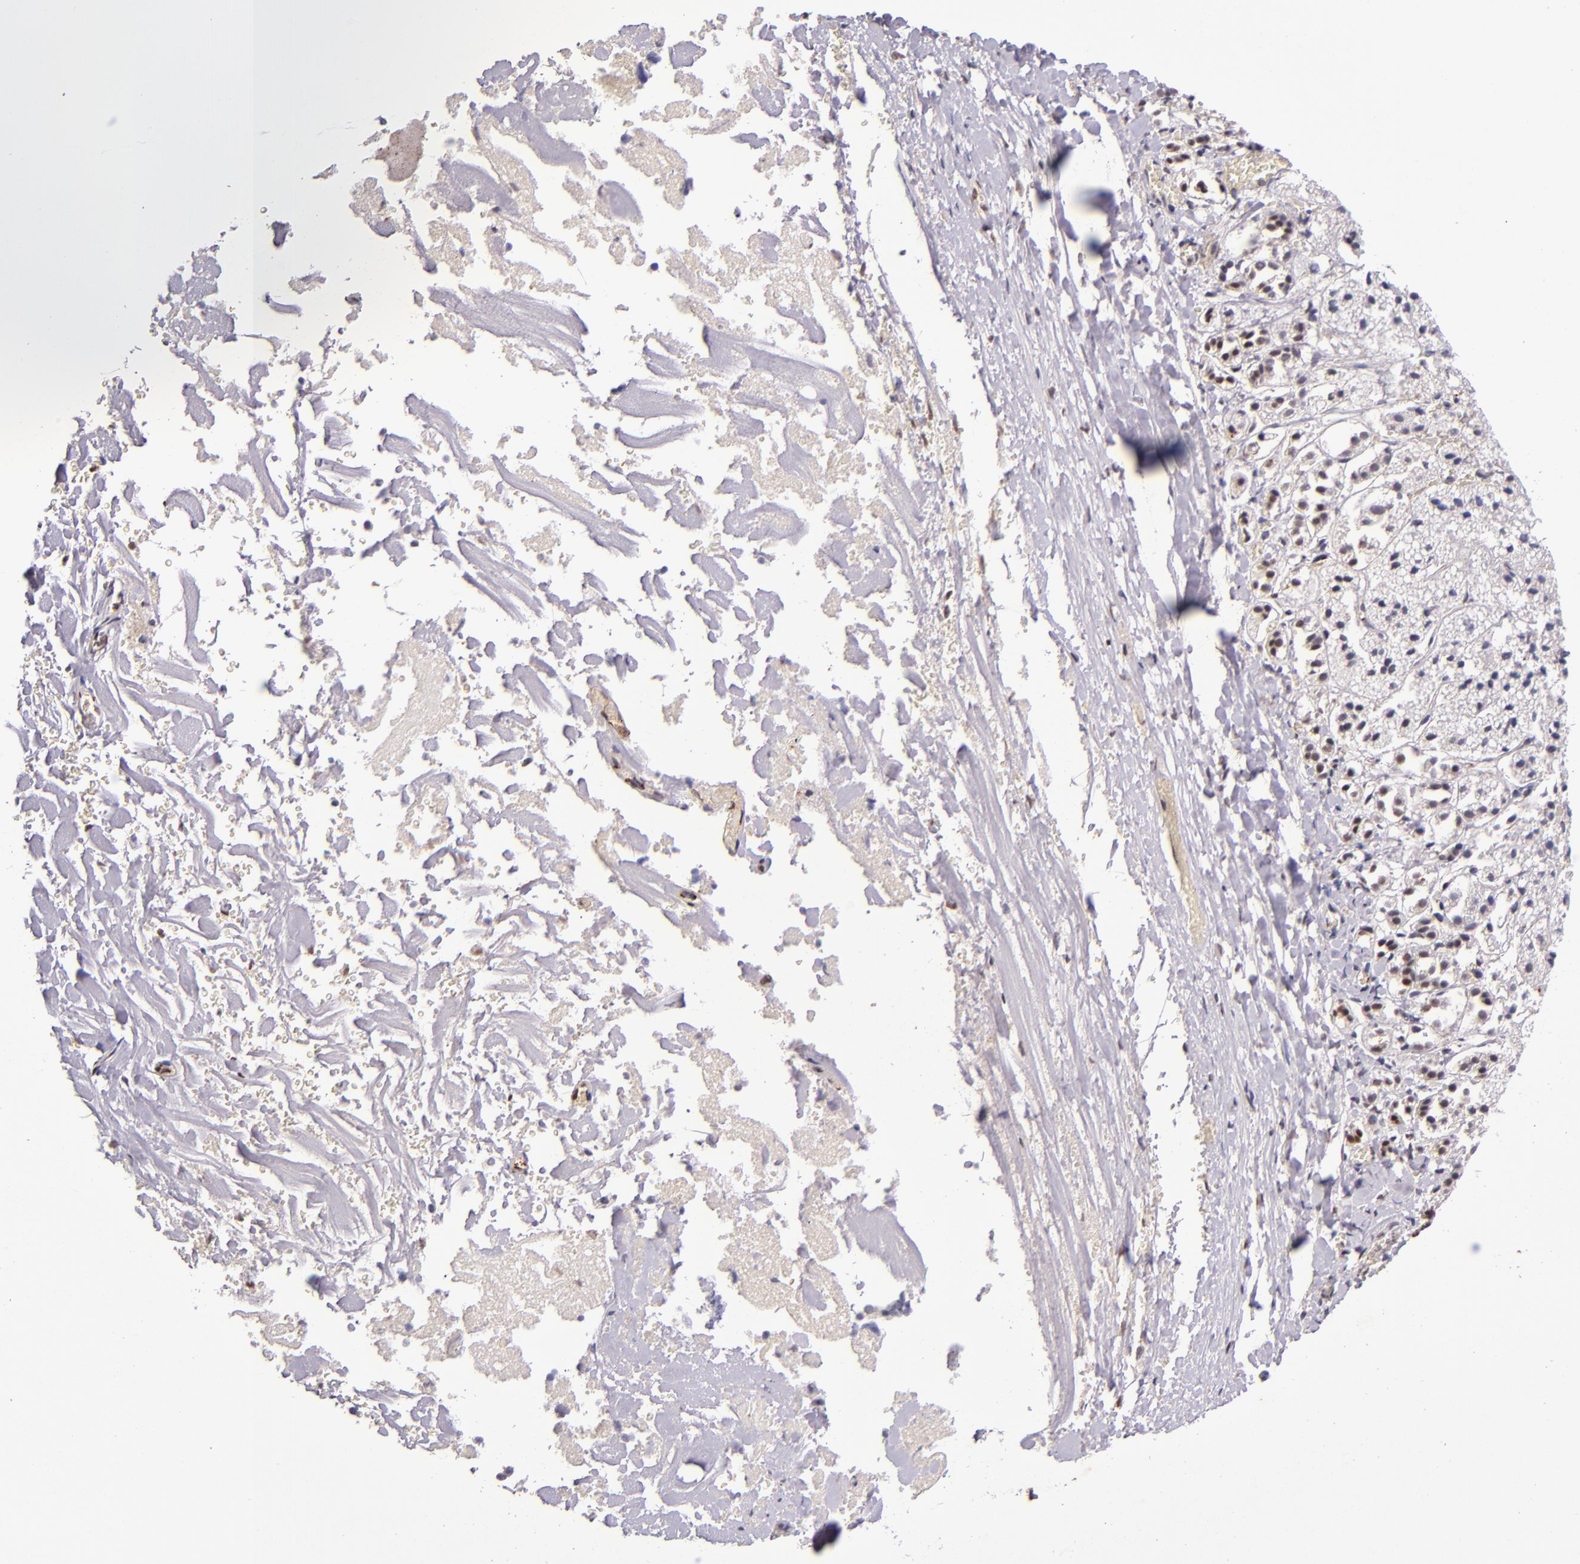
{"staining": {"intensity": "strong", "quantity": ">75%", "location": "nuclear"}, "tissue": "adrenal gland", "cell_type": "Glandular cells", "image_type": "normal", "snomed": [{"axis": "morphology", "description": "Normal tissue, NOS"}, {"axis": "topography", "description": "Adrenal gland"}], "caption": "Immunohistochemical staining of benign human adrenal gland shows strong nuclear protein positivity in about >75% of glandular cells.", "gene": "MGMT", "patient": {"sex": "female", "age": 44}}